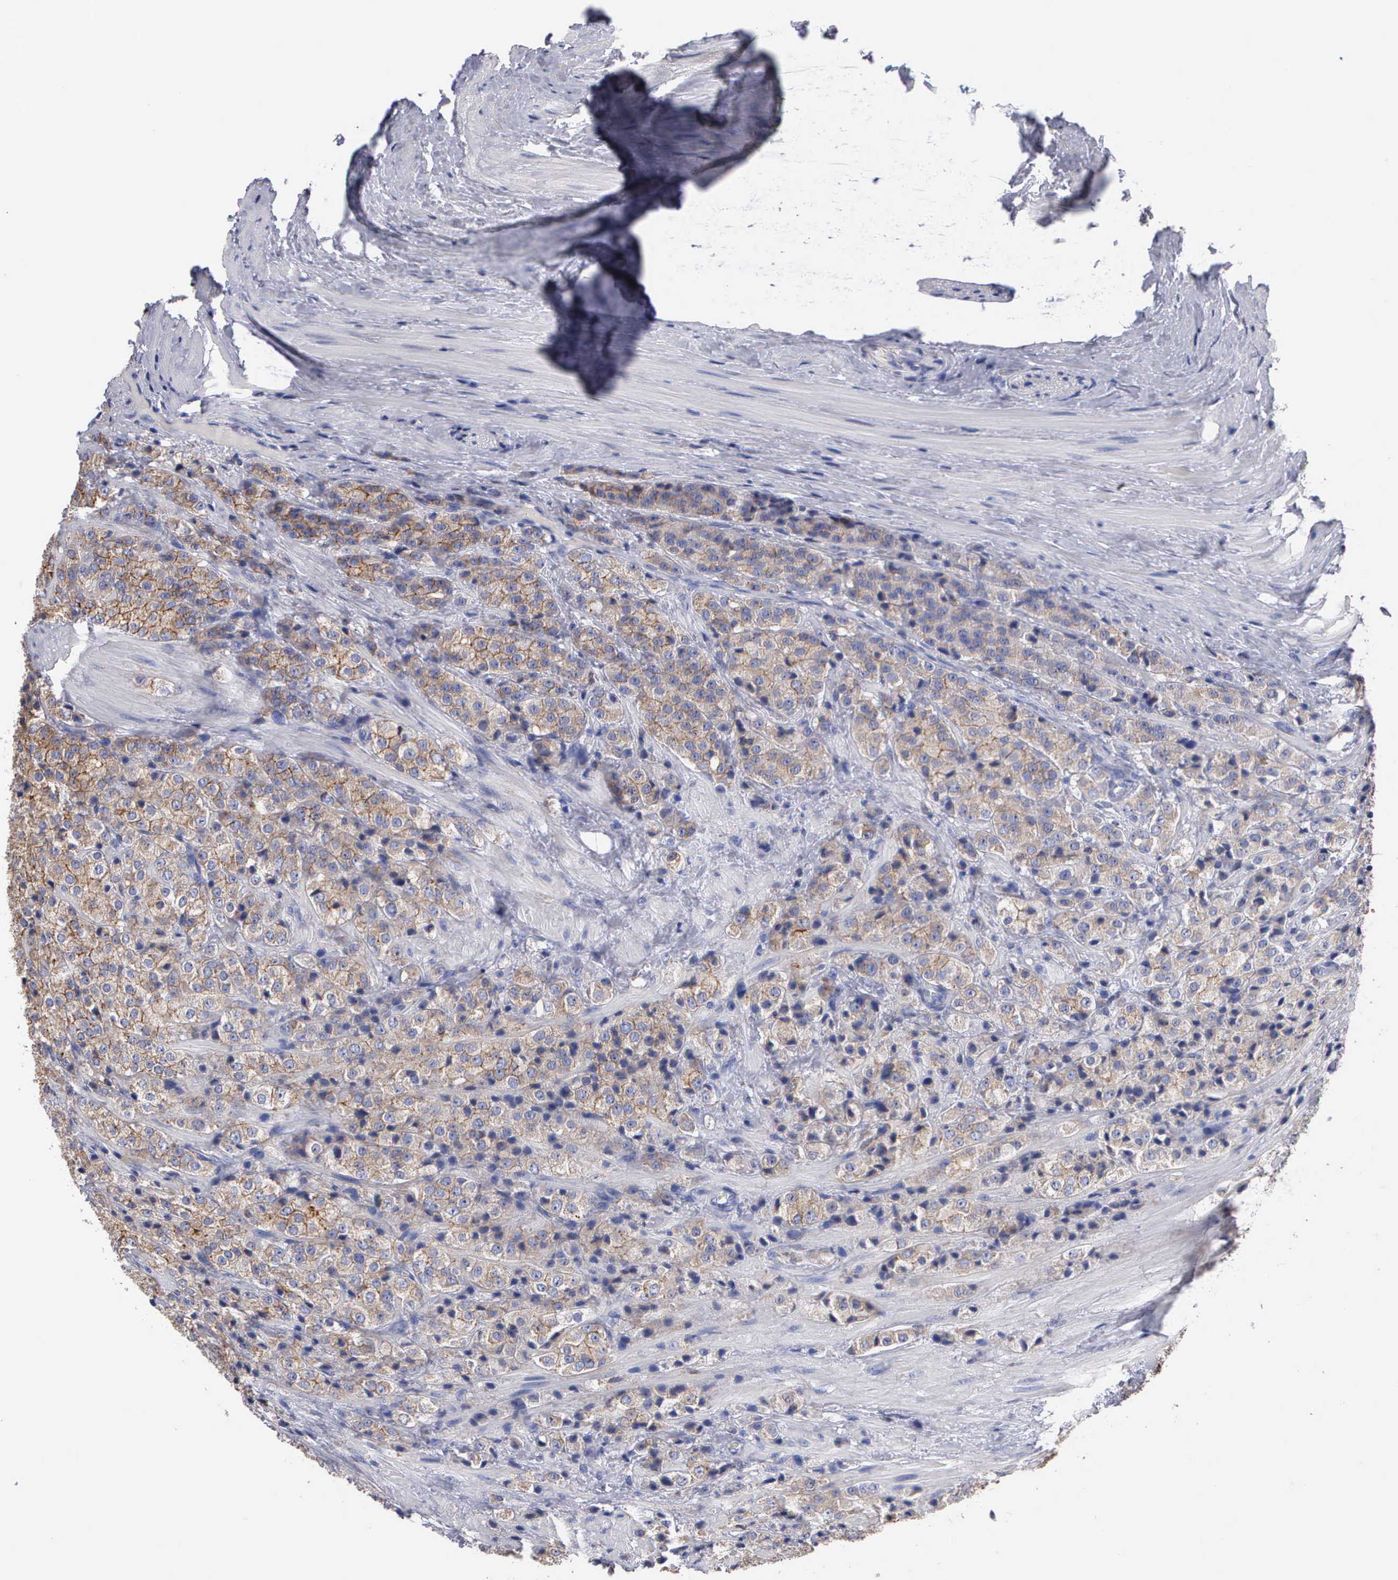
{"staining": {"intensity": "moderate", "quantity": ">75%", "location": "cytoplasmic/membranous"}, "tissue": "prostate cancer", "cell_type": "Tumor cells", "image_type": "cancer", "snomed": [{"axis": "morphology", "description": "Adenocarcinoma, Medium grade"}, {"axis": "topography", "description": "Prostate"}], "caption": "Tumor cells demonstrate moderate cytoplasmic/membranous expression in about >75% of cells in adenocarcinoma (medium-grade) (prostate).", "gene": "PTGS2", "patient": {"sex": "male", "age": 70}}